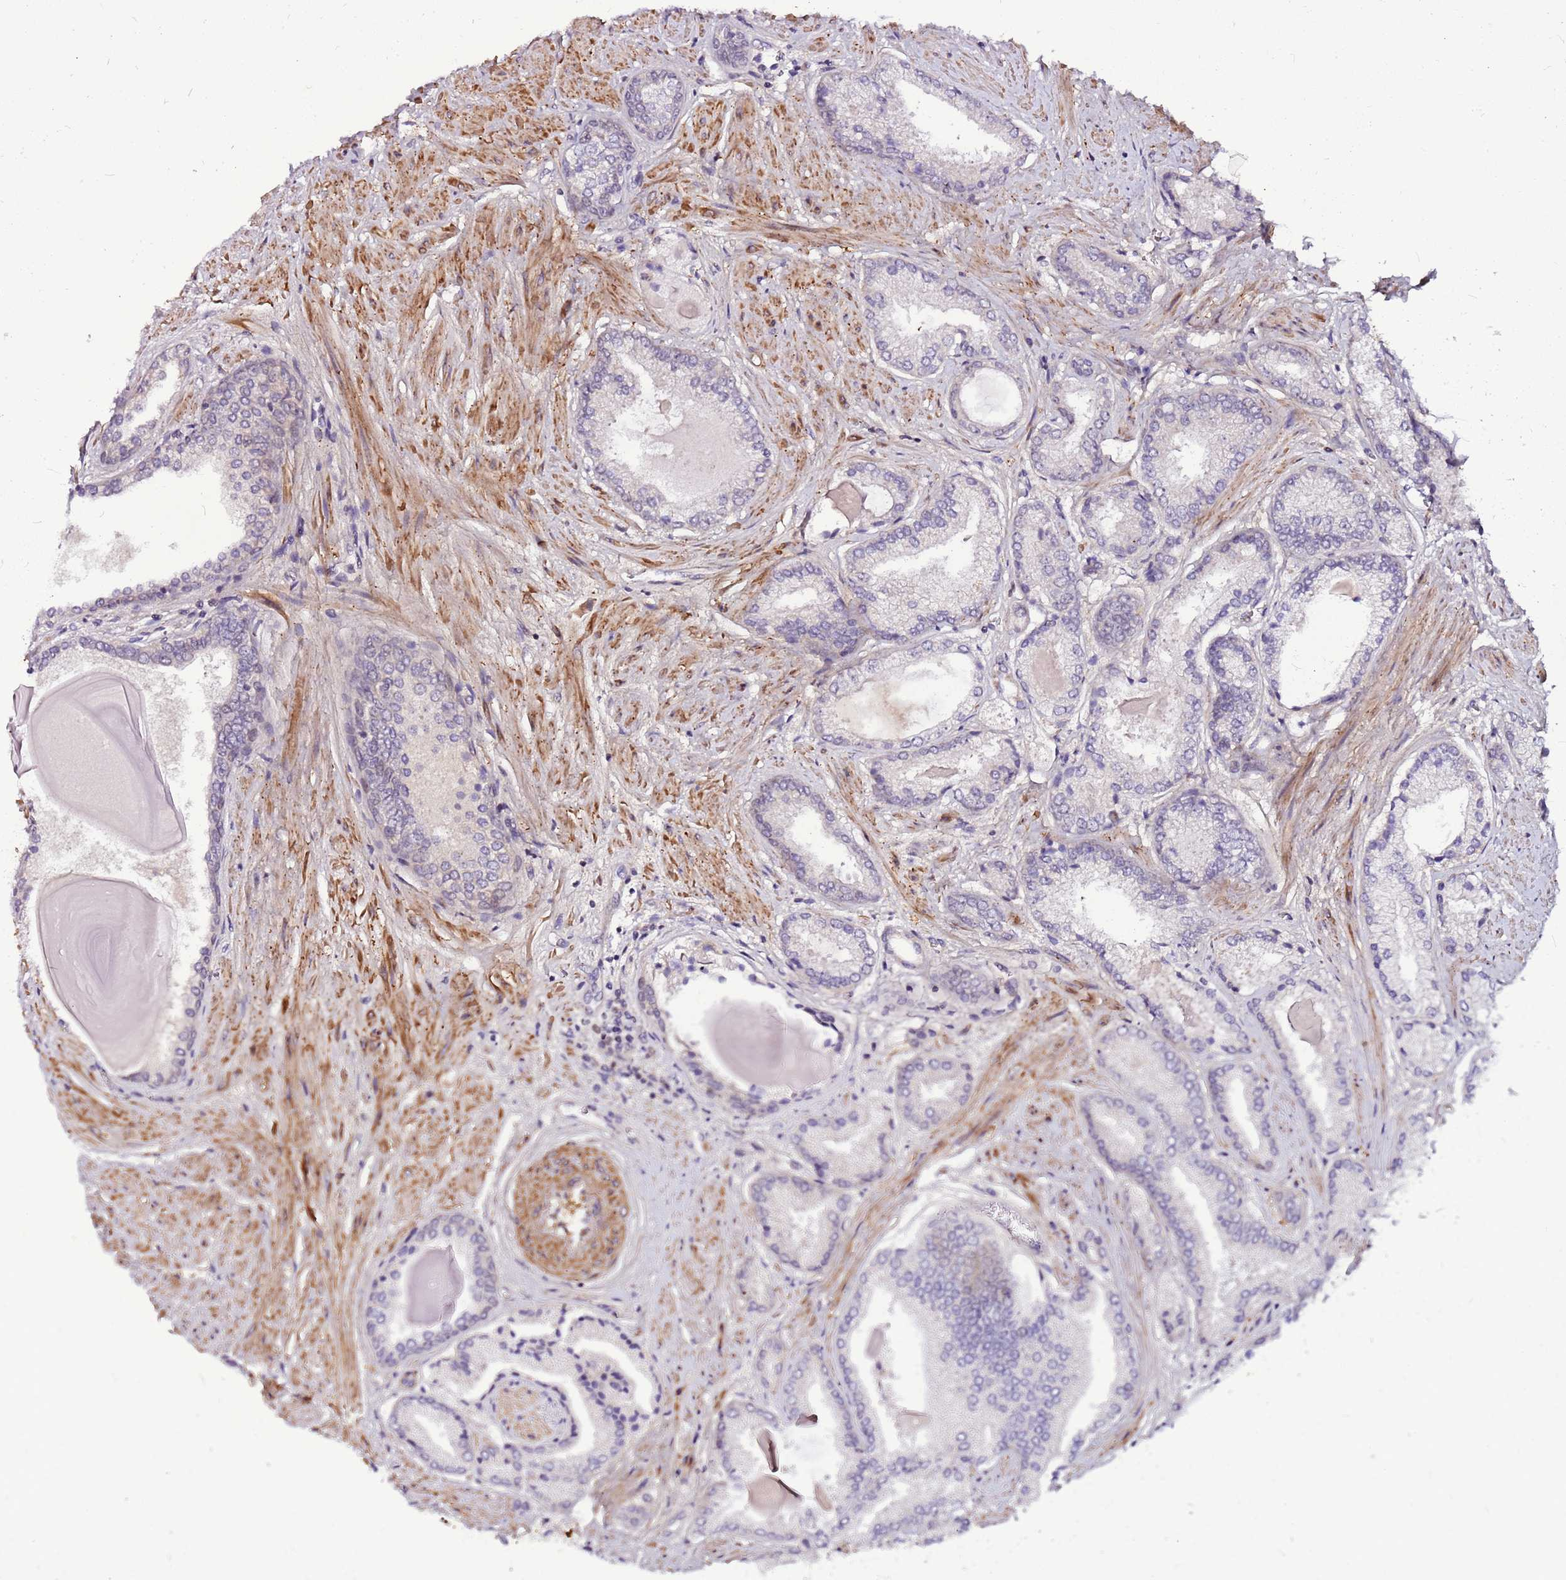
{"staining": {"intensity": "negative", "quantity": "none", "location": "none"}, "tissue": "prostate cancer", "cell_type": "Tumor cells", "image_type": "cancer", "snomed": [{"axis": "morphology", "description": "Adenocarcinoma, High grade"}, {"axis": "topography", "description": "Prostate"}], "caption": "This is a histopathology image of immunohistochemistry staining of prostate adenocarcinoma (high-grade), which shows no staining in tumor cells. (DAB immunohistochemistry visualized using brightfield microscopy, high magnification).", "gene": "POLE3", "patient": {"sex": "male", "age": 68}}